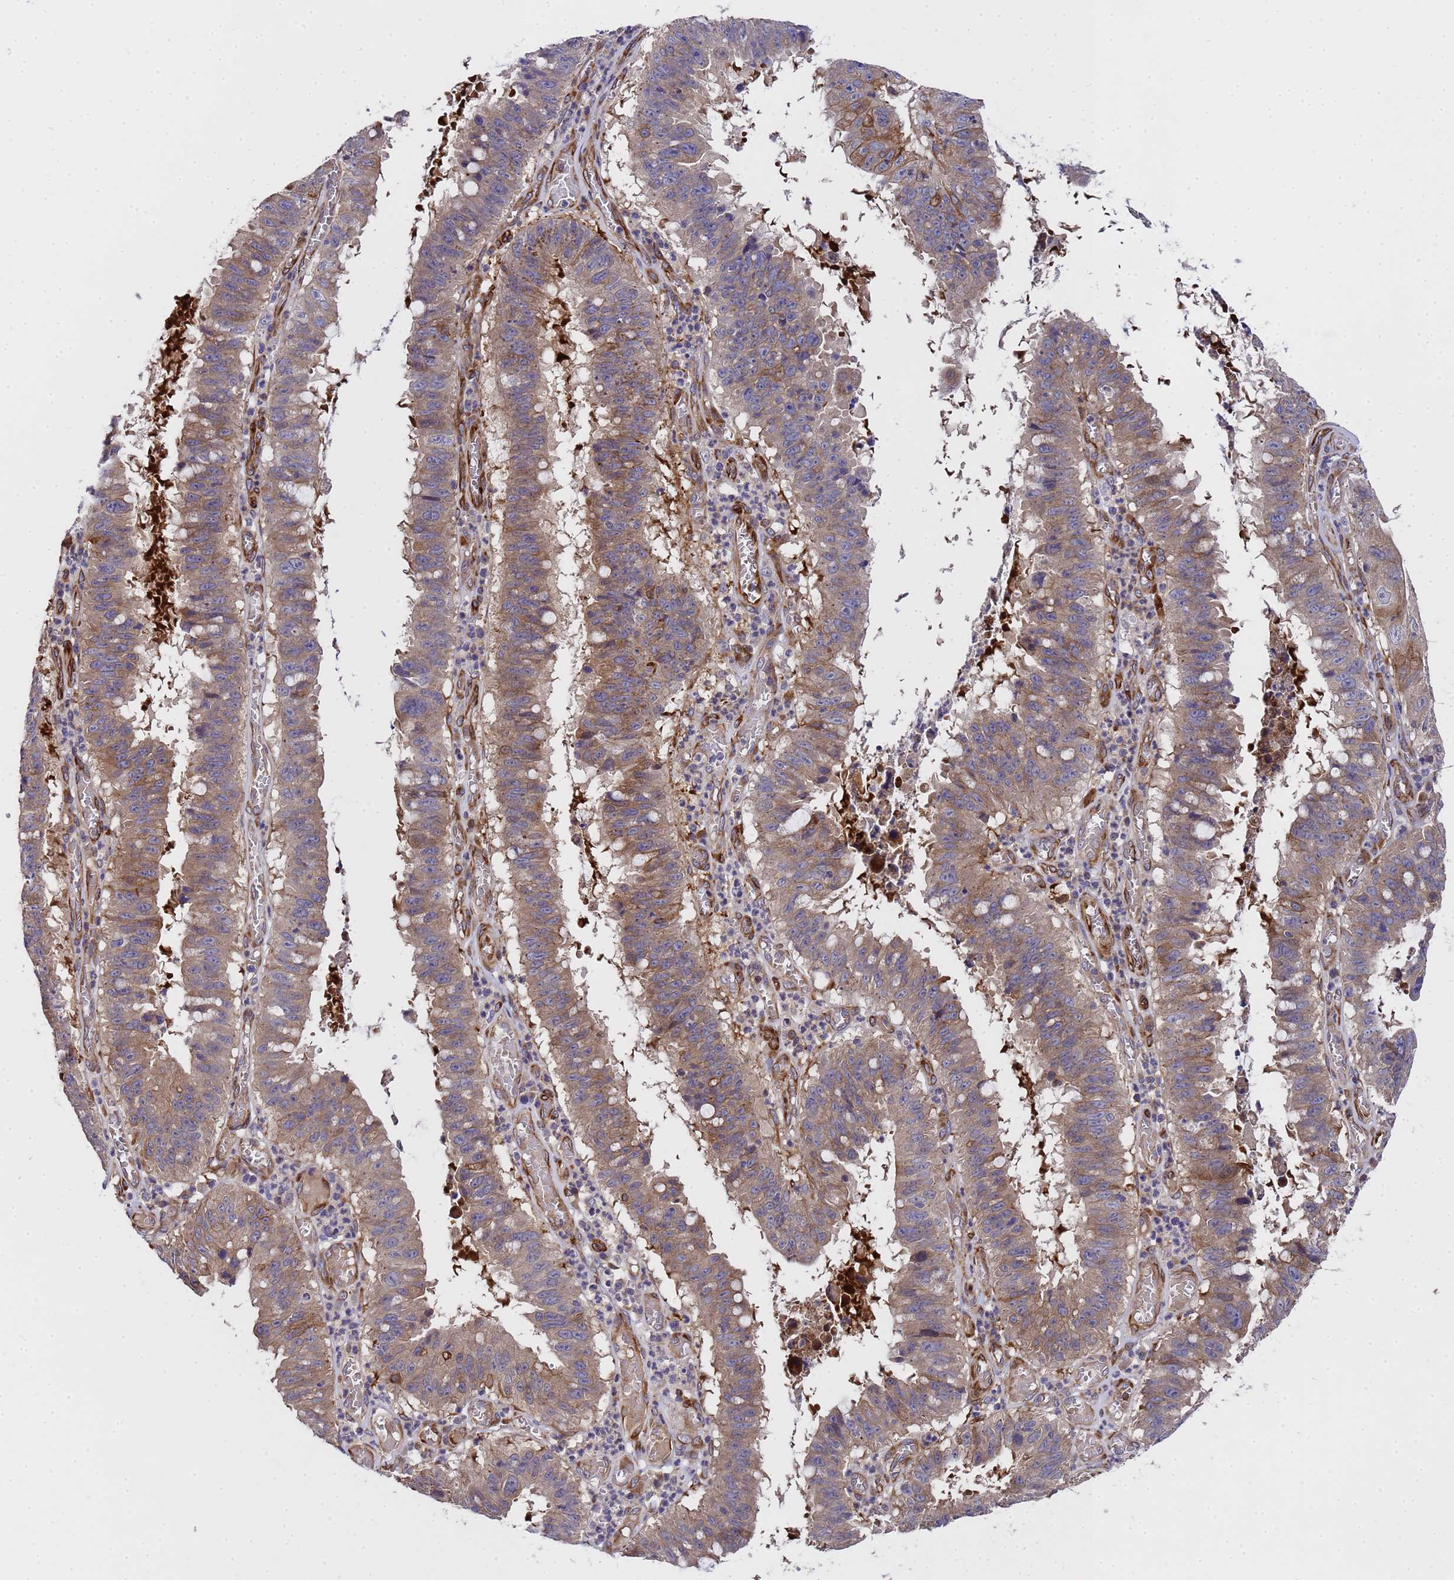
{"staining": {"intensity": "moderate", "quantity": "25%-75%", "location": "cytoplasmic/membranous"}, "tissue": "stomach cancer", "cell_type": "Tumor cells", "image_type": "cancer", "snomed": [{"axis": "morphology", "description": "Adenocarcinoma, NOS"}, {"axis": "topography", "description": "Stomach"}], "caption": "IHC photomicrograph of neoplastic tissue: adenocarcinoma (stomach) stained using immunohistochemistry shows medium levels of moderate protein expression localized specifically in the cytoplasmic/membranous of tumor cells, appearing as a cytoplasmic/membranous brown color.", "gene": "MOCS1", "patient": {"sex": "male", "age": 59}}